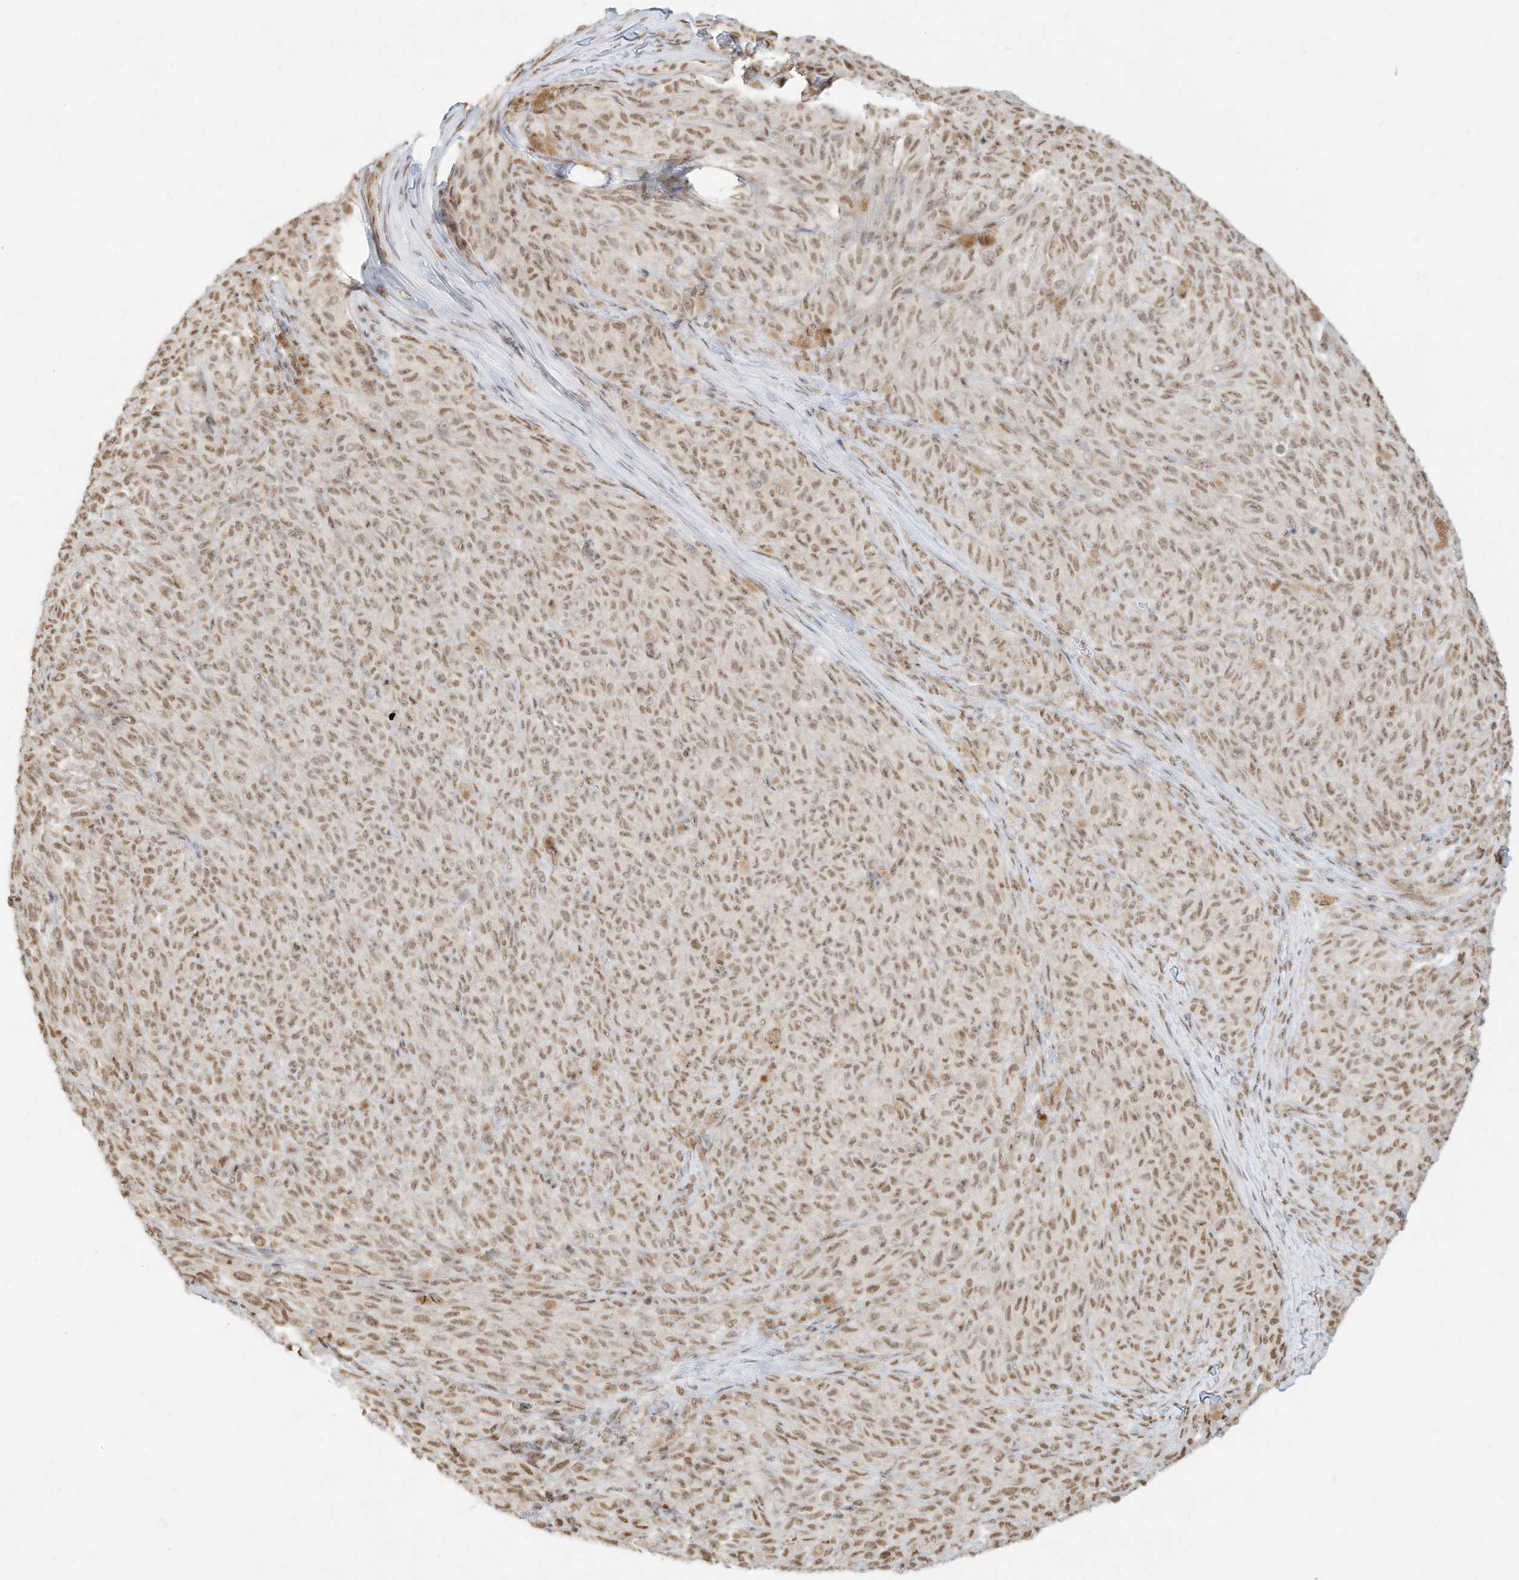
{"staining": {"intensity": "moderate", "quantity": ">75%", "location": "nuclear"}, "tissue": "melanoma", "cell_type": "Tumor cells", "image_type": "cancer", "snomed": [{"axis": "morphology", "description": "Malignant melanoma, NOS"}, {"axis": "topography", "description": "Skin"}], "caption": "Immunohistochemistry staining of melanoma, which exhibits medium levels of moderate nuclear staining in approximately >75% of tumor cells indicating moderate nuclear protein expression. The staining was performed using DAB (3,3'-diaminobenzidine) (brown) for protein detection and nuclei were counterstained in hematoxylin (blue).", "gene": "NHSL1", "patient": {"sex": "female", "age": 82}}